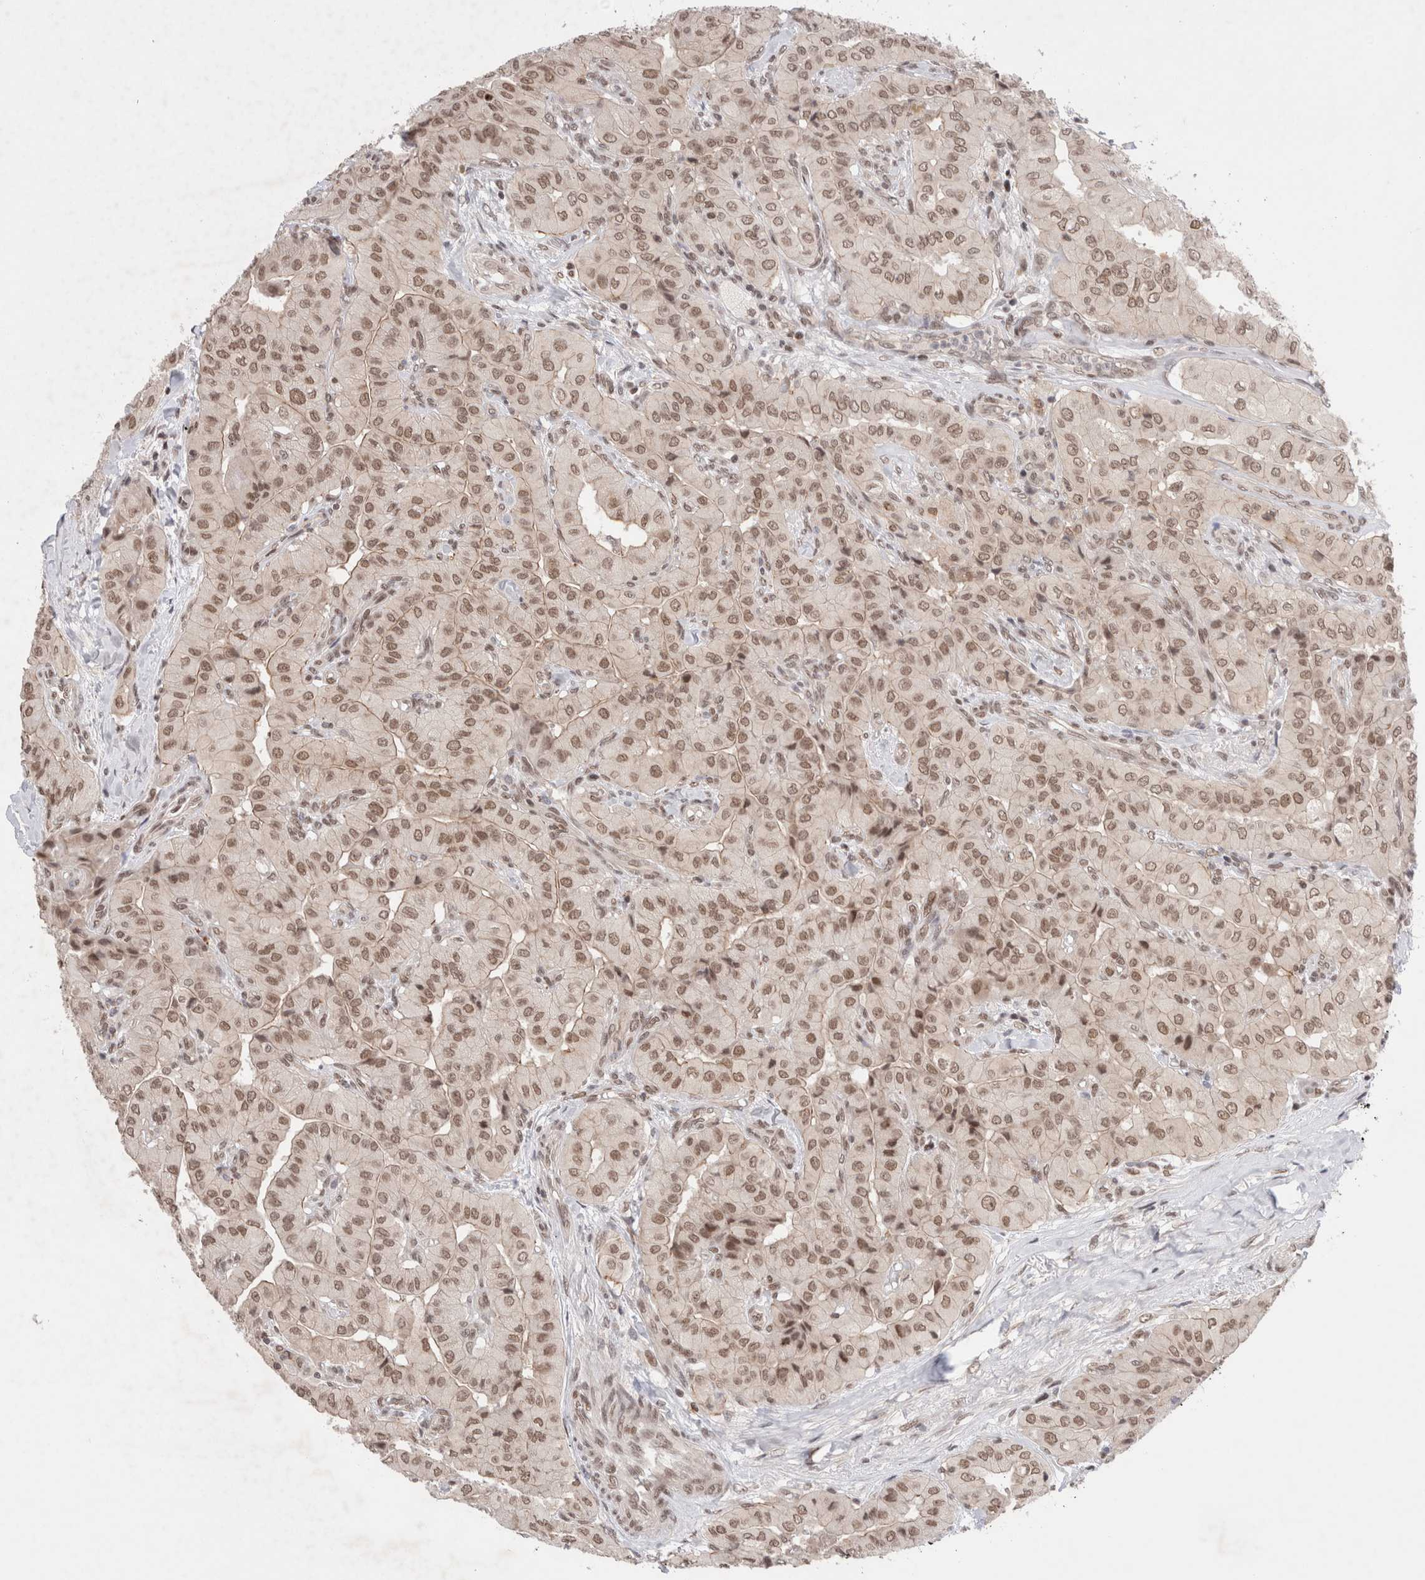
{"staining": {"intensity": "moderate", "quantity": ">75%", "location": "nuclear"}, "tissue": "thyroid cancer", "cell_type": "Tumor cells", "image_type": "cancer", "snomed": [{"axis": "morphology", "description": "Papillary adenocarcinoma, NOS"}, {"axis": "topography", "description": "Thyroid gland"}], "caption": "Human thyroid cancer (papillary adenocarcinoma) stained for a protein (brown) exhibits moderate nuclear positive expression in approximately >75% of tumor cells.", "gene": "GATAD2A", "patient": {"sex": "female", "age": 59}}